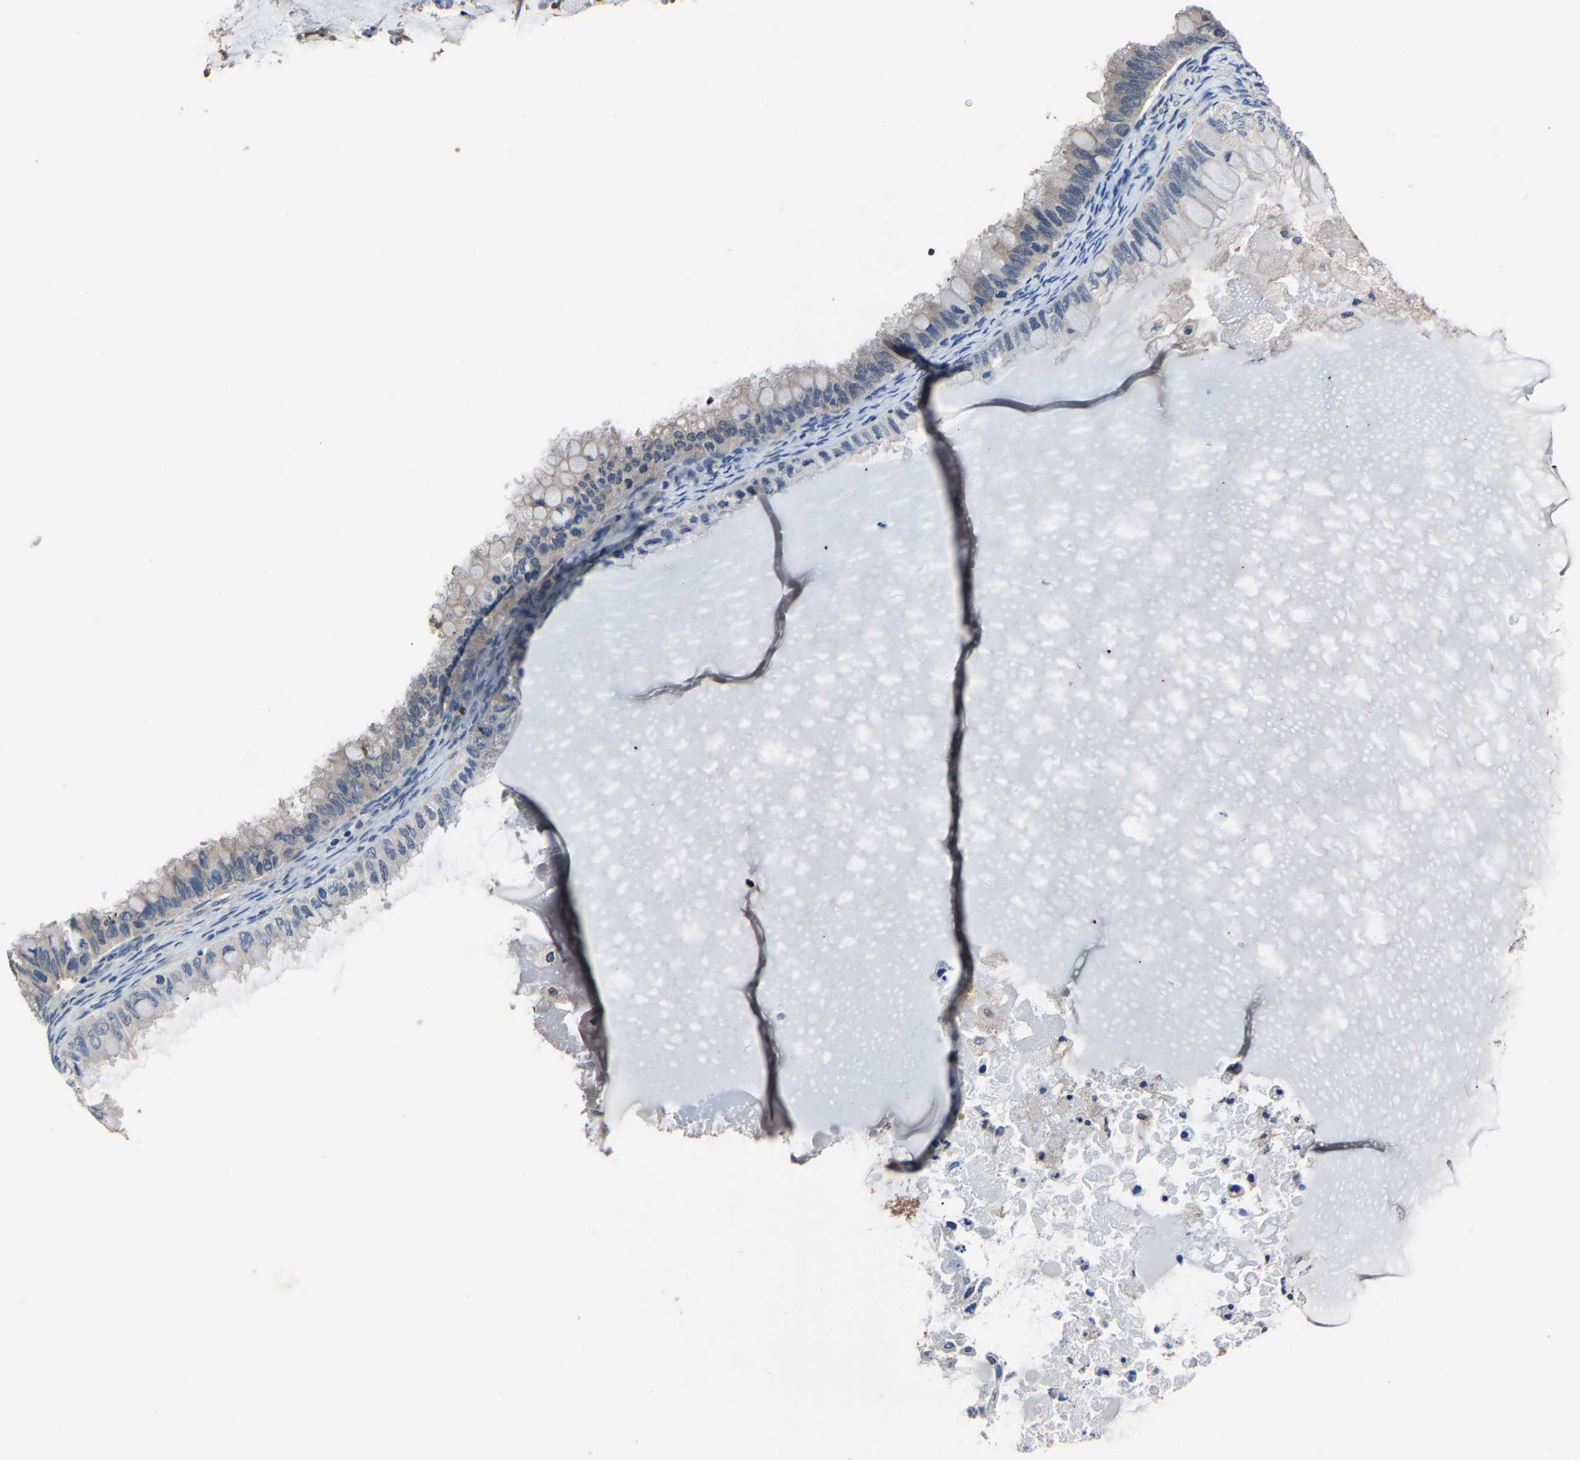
{"staining": {"intensity": "negative", "quantity": "none", "location": "none"}, "tissue": "ovarian cancer", "cell_type": "Tumor cells", "image_type": "cancer", "snomed": [{"axis": "morphology", "description": "Cystadenocarcinoma, mucinous, NOS"}, {"axis": "topography", "description": "Ovary"}], "caption": "Immunohistochemistry image of neoplastic tissue: human mucinous cystadenocarcinoma (ovarian) stained with DAB (3,3'-diaminobenzidine) displays no significant protein staining in tumor cells.", "gene": "STRBP", "patient": {"sex": "female", "age": 80}}